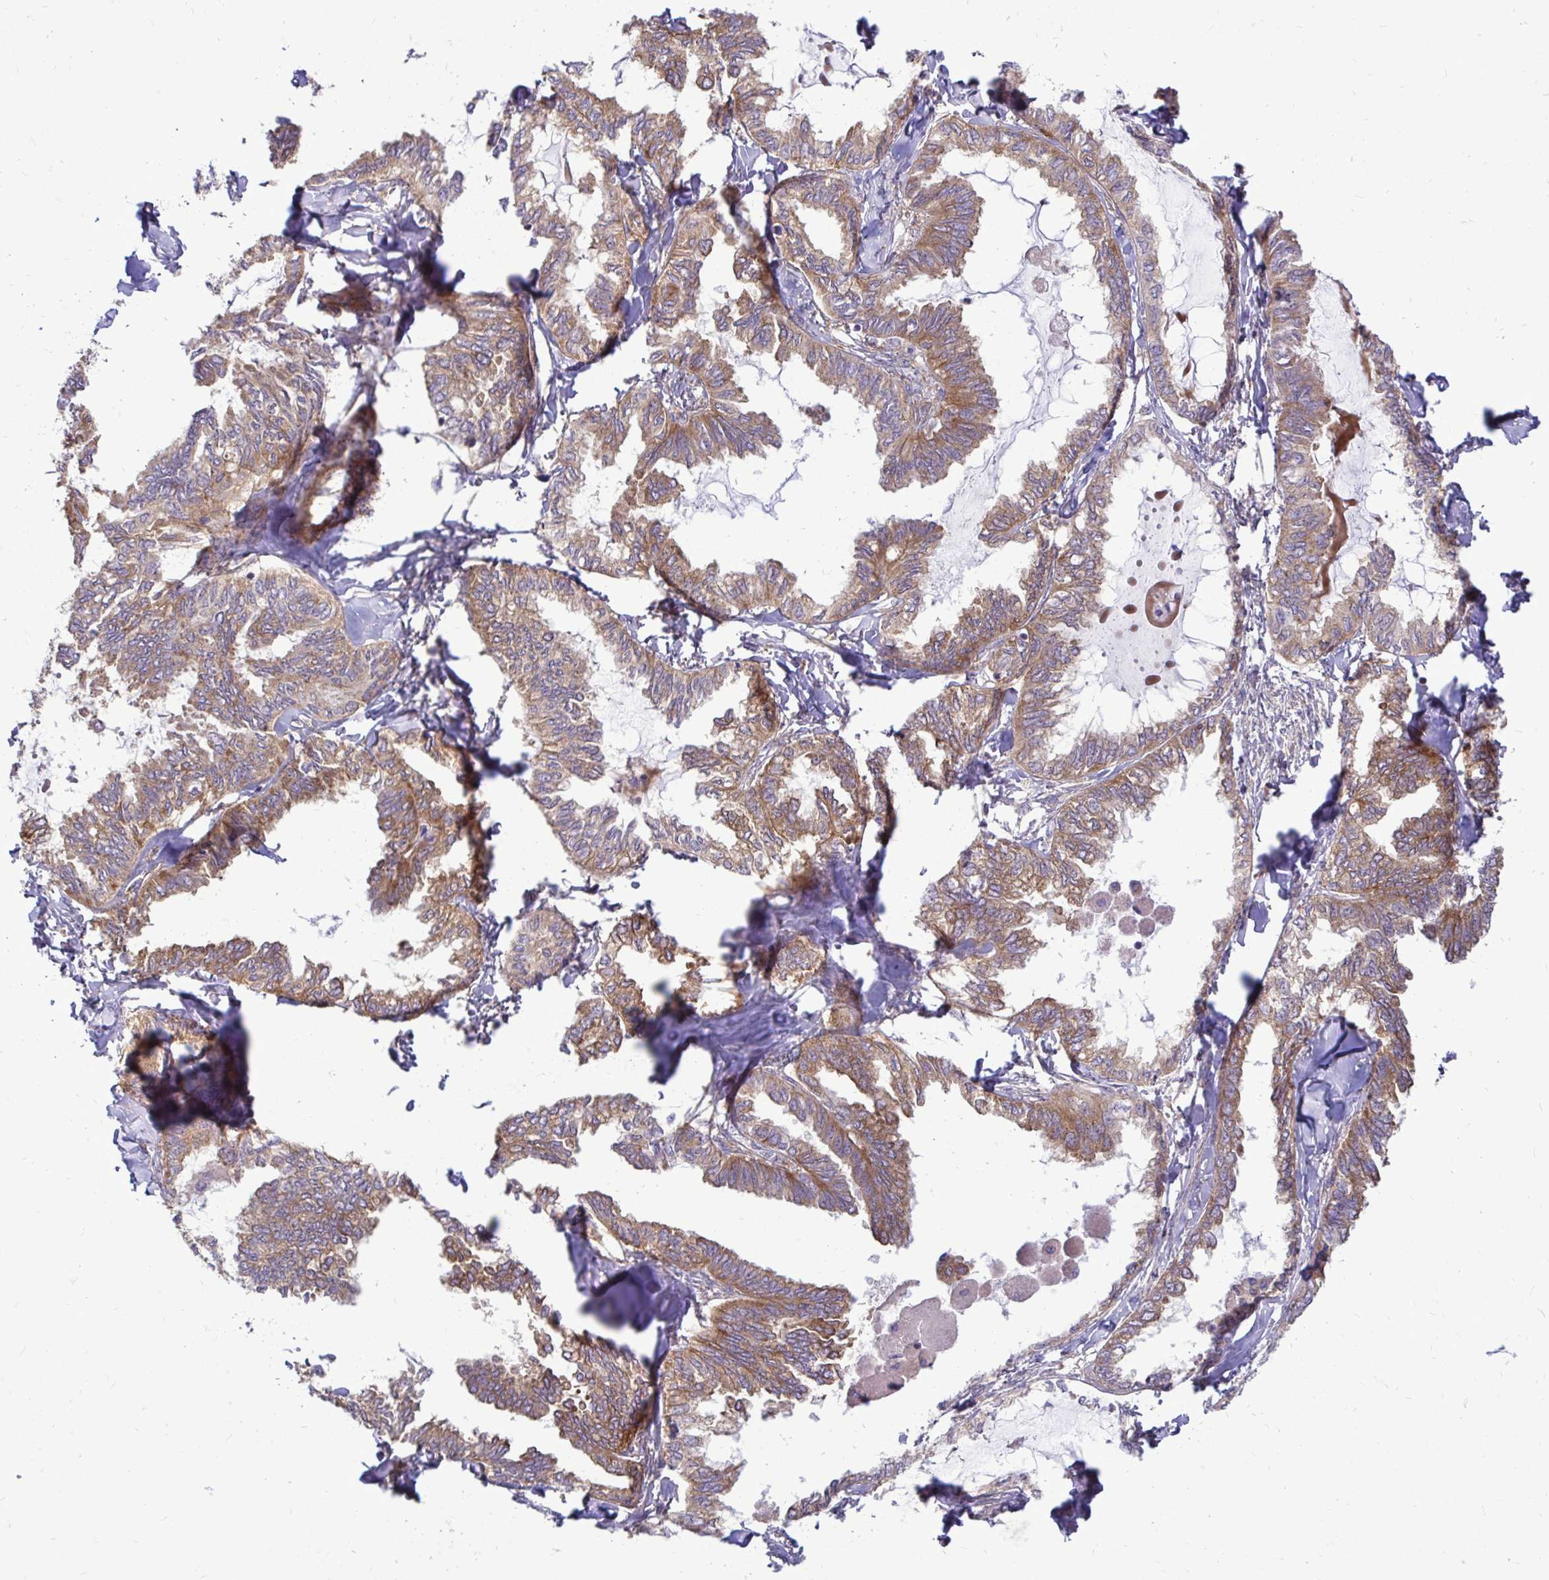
{"staining": {"intensity": "moderate", "quantity": ">75%", "location": "cytoplasmic/membranous"}, "tissue": "ovarian cancer", "cell_type": "Tumor cells", "image_type": "cancer", "snomed": [{"axis": "morphology", "description": "Carcinoma, endometroid"}, {"axis": "topography", "description": "Ovary"}], "caption": "Ovarian cancer stained for a protein displays moderate cytoplasmic/membranous positivity in tumor cells.", "gene": "FMR1", "patient": {"sex": "female", "age": 70}}